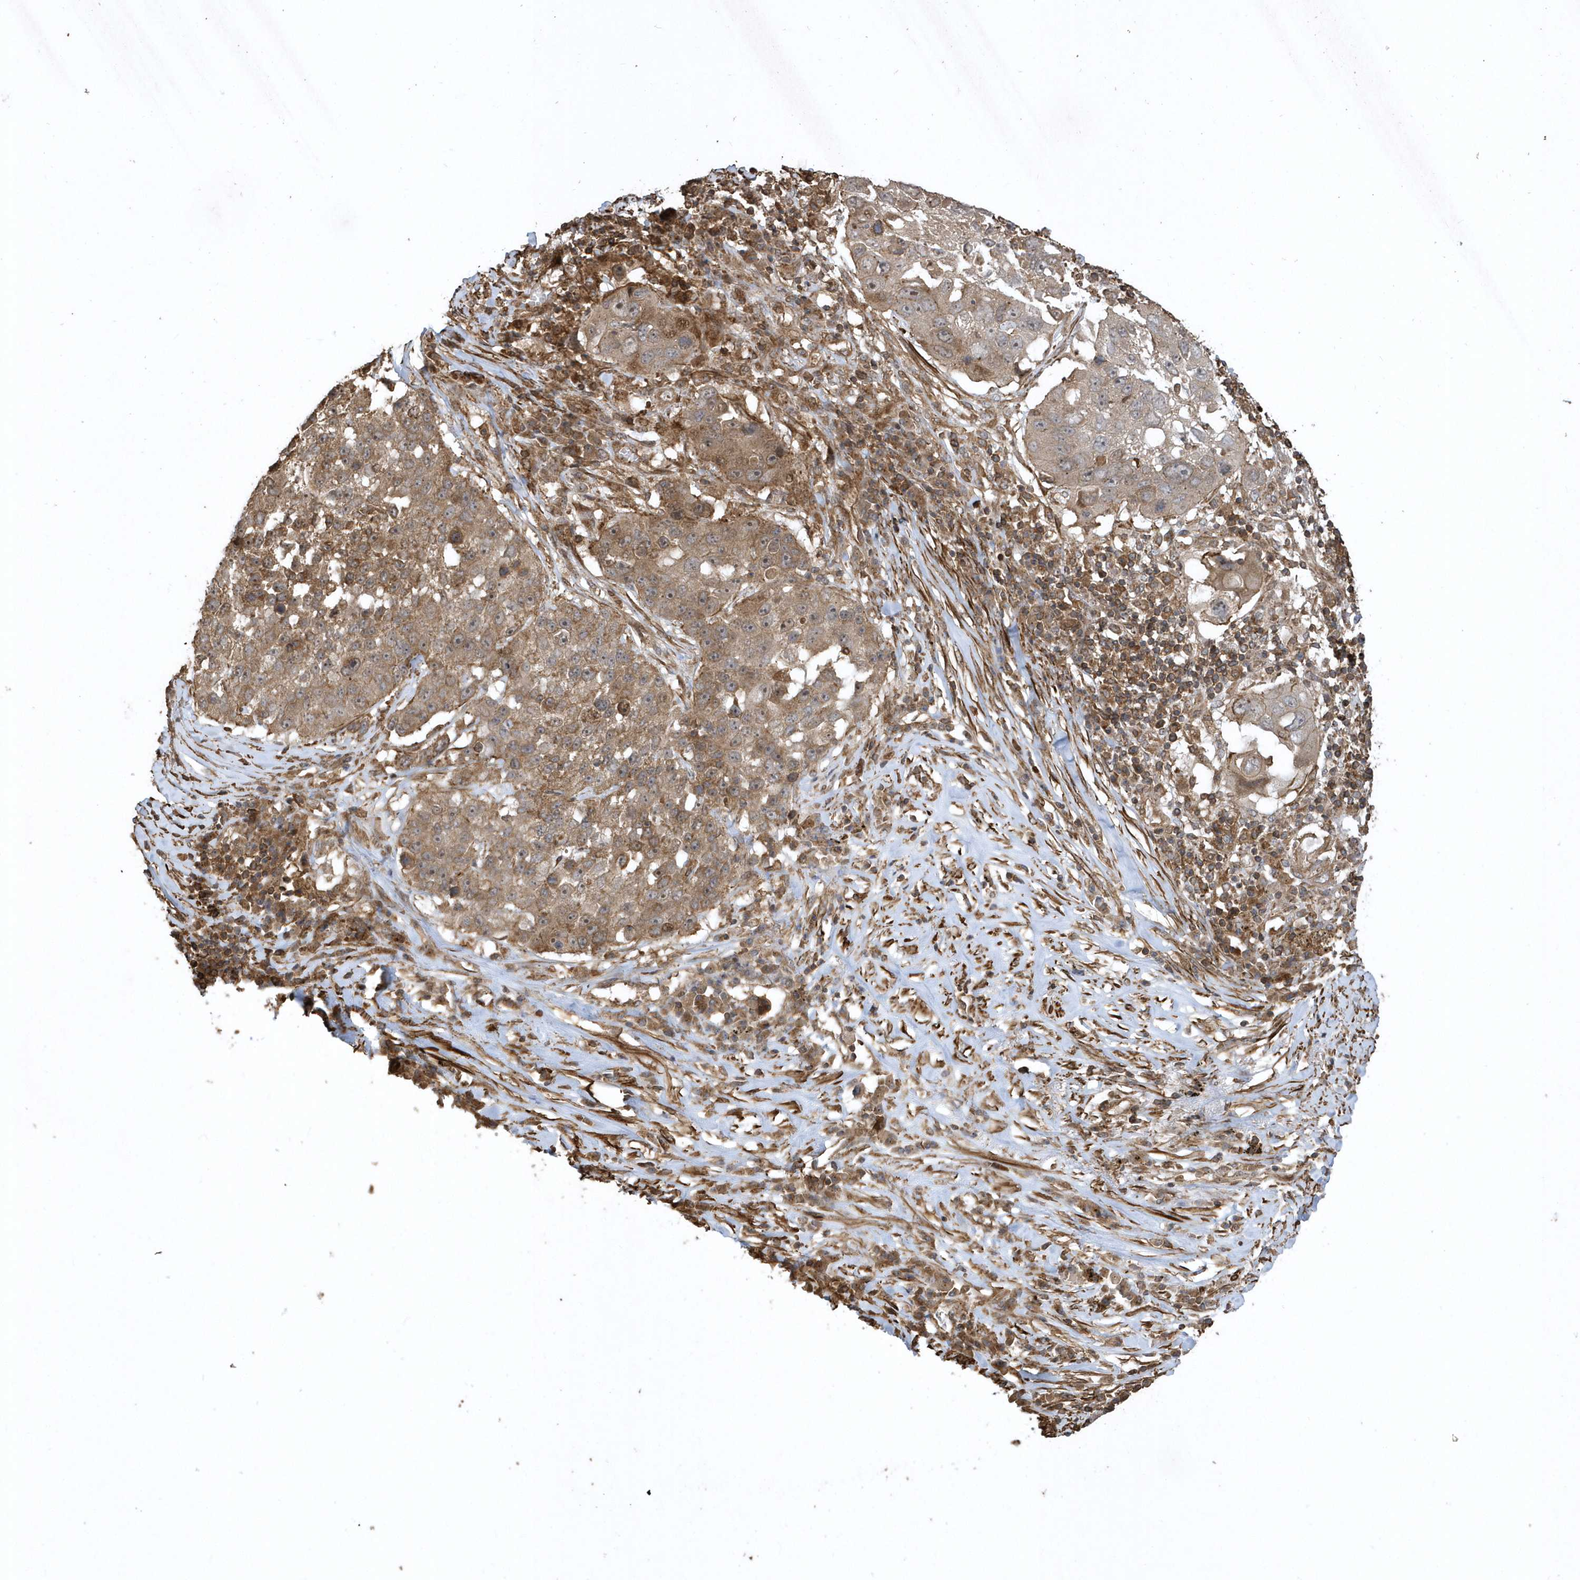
{"staining": {"intensity": "moderate", "quantity": ">75%", "location": "cytoplasmic/membranous"}, "tissue": "lung cancer", "cell_type": "Tumor cells", "image_type": "cancer", "snomed": [{"axis": "morphology", "description": "Squamous cell carcinoma, NOS"}, {"axis": "topography", "description": "Lung"}], "caption": "Lung squamous cell carcinoma stained with DAB (3,3'-diaminobenzidine) immunohistochemistry (IHC) displays medium levels of moderate cytoplasmic/membranous expression in about >75% of tumor cells.", "gene": "SENP8", "patient": {"sex": "male", "age": 61}}